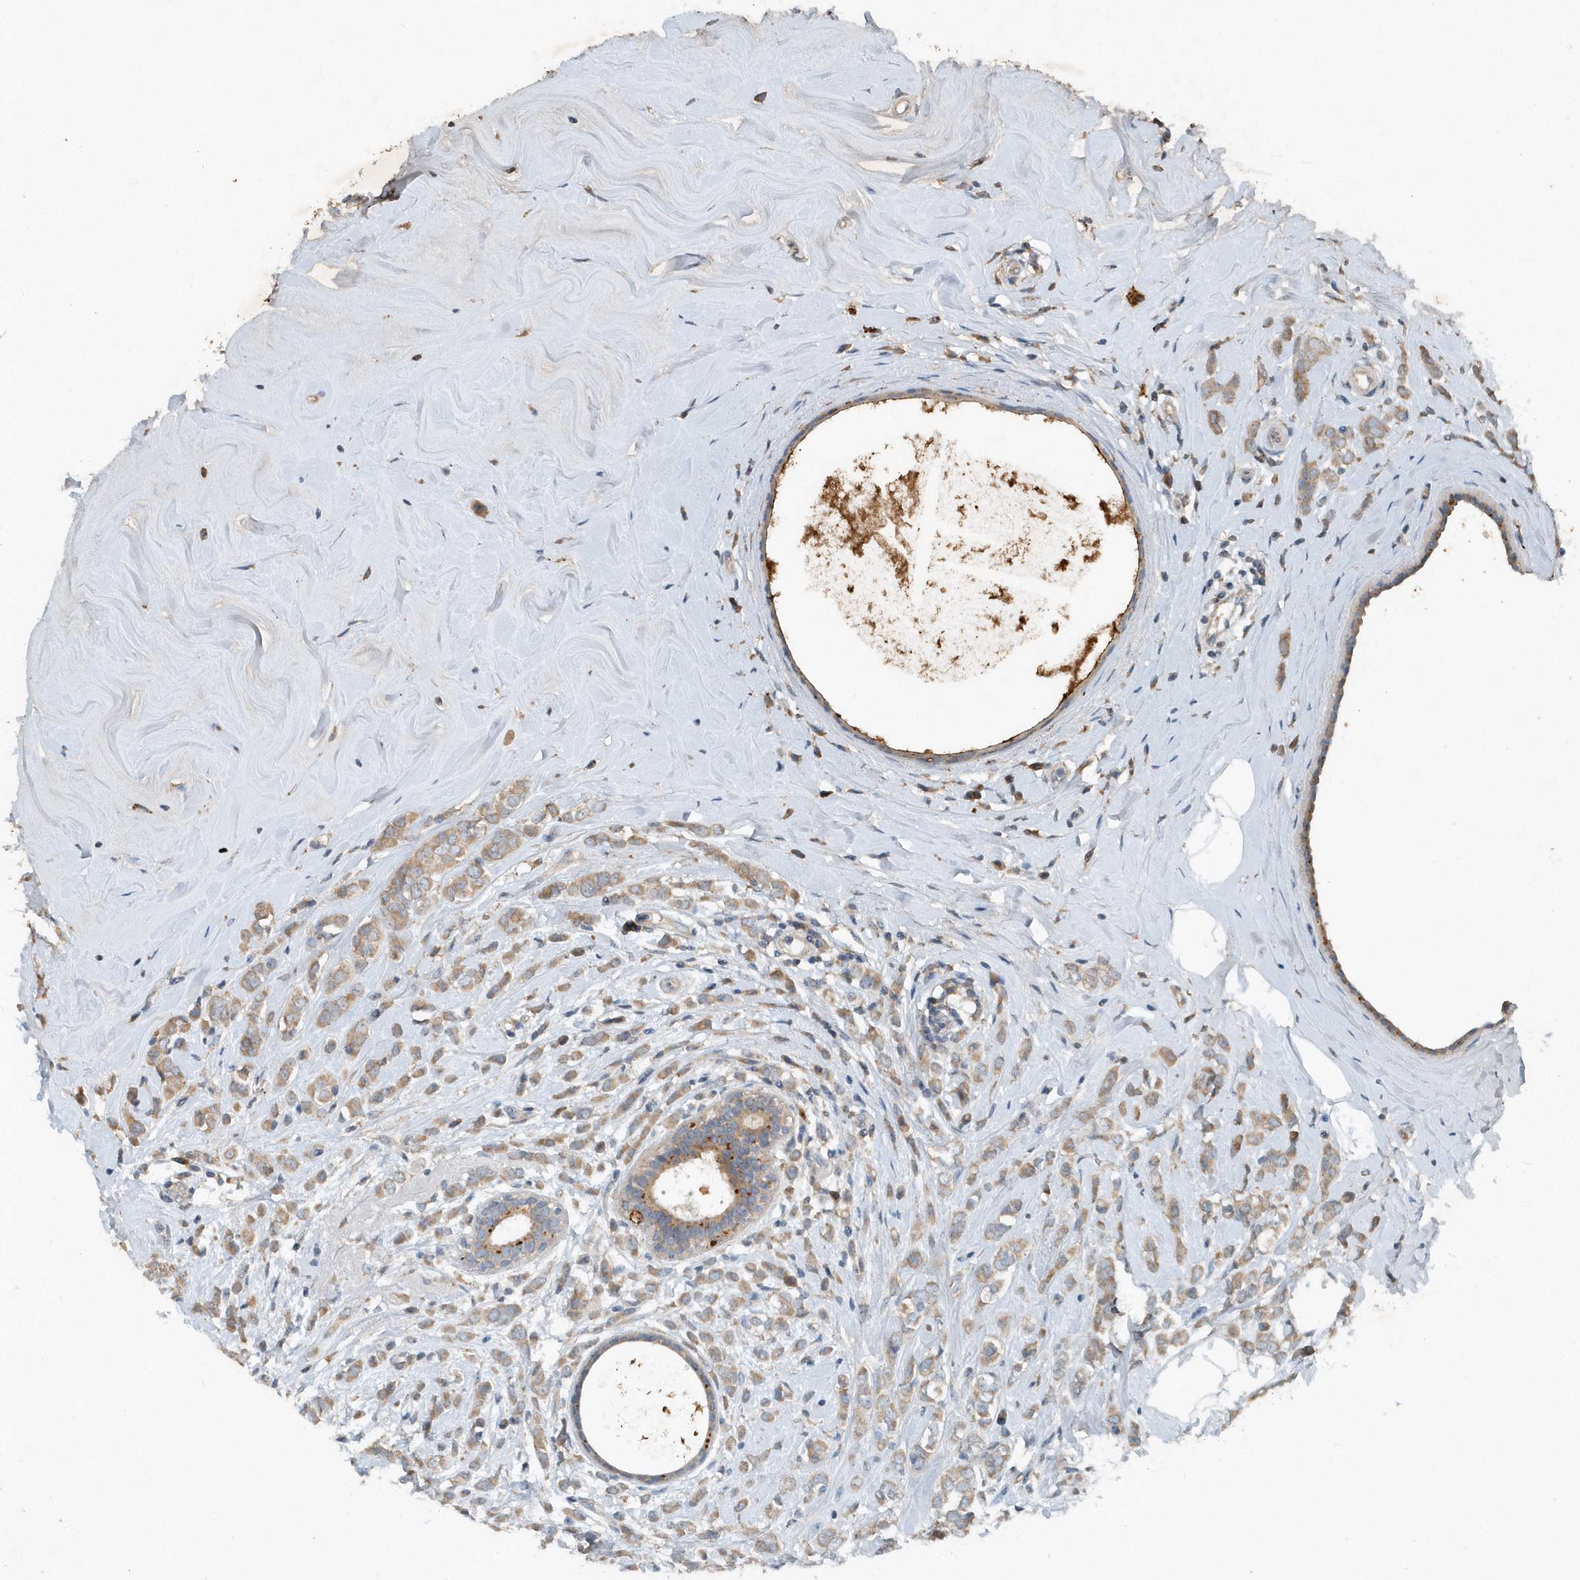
{"staining": {"intensity": "moderate", "quantity": ">75%", "location": "cytoplasmic/membranous"}, "tissue": "breast cancer", "cell_type": "Tumor cells", "image_type": "cancer", "snomed": [{"axis": "morphology", "description": "Lobular carcinoma"}, {"axis": "topography", "description": "Breast"}], "caption": "Immunohistochemical staining of human breast cancer exhibits medium levels of moderate cytoplasmic/membranous protein staining in approximately >75% of tumor cells.", "gene": "SCFD2", "patient": {"sex": "female", "age": 47}}